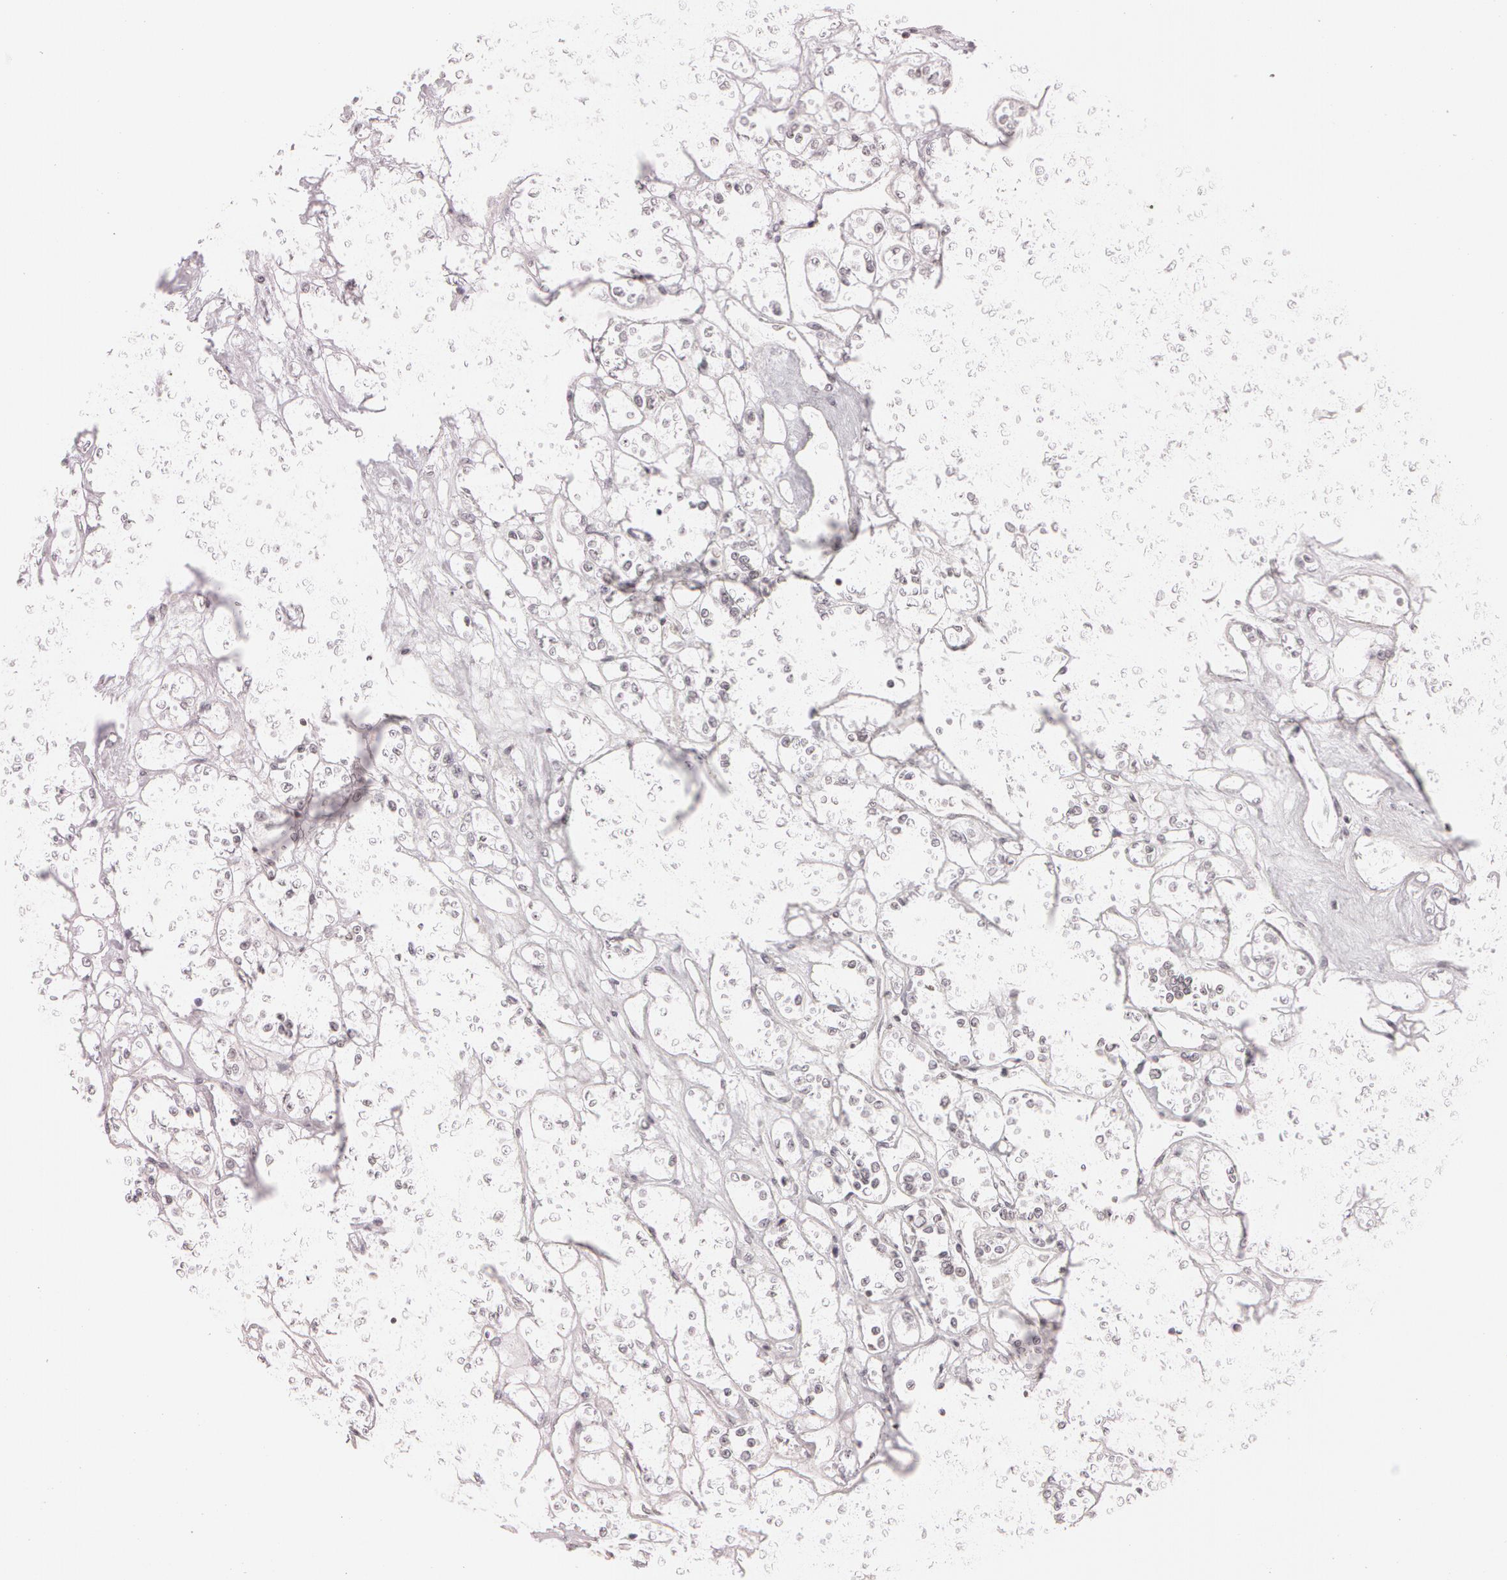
{"staining": {"intensity": "negative", "quantity": "none", "location": "none"}, "tissue": "renal cancer", "cell_type": "Tumor cells", "image_type": "cancer", "snomed": [{"axis": "morphology", "description": "Adenocarcinoma, NOS"}, {"axis": "topography", "description": "Kidney"}], "caption": "IHC image of human renal cancer (adenocarcinoma) stained for a protein (brown), which reveals no expression in tumor cells.", "gene": "FBL", "patient": {"sex": "female", "age": 76}}